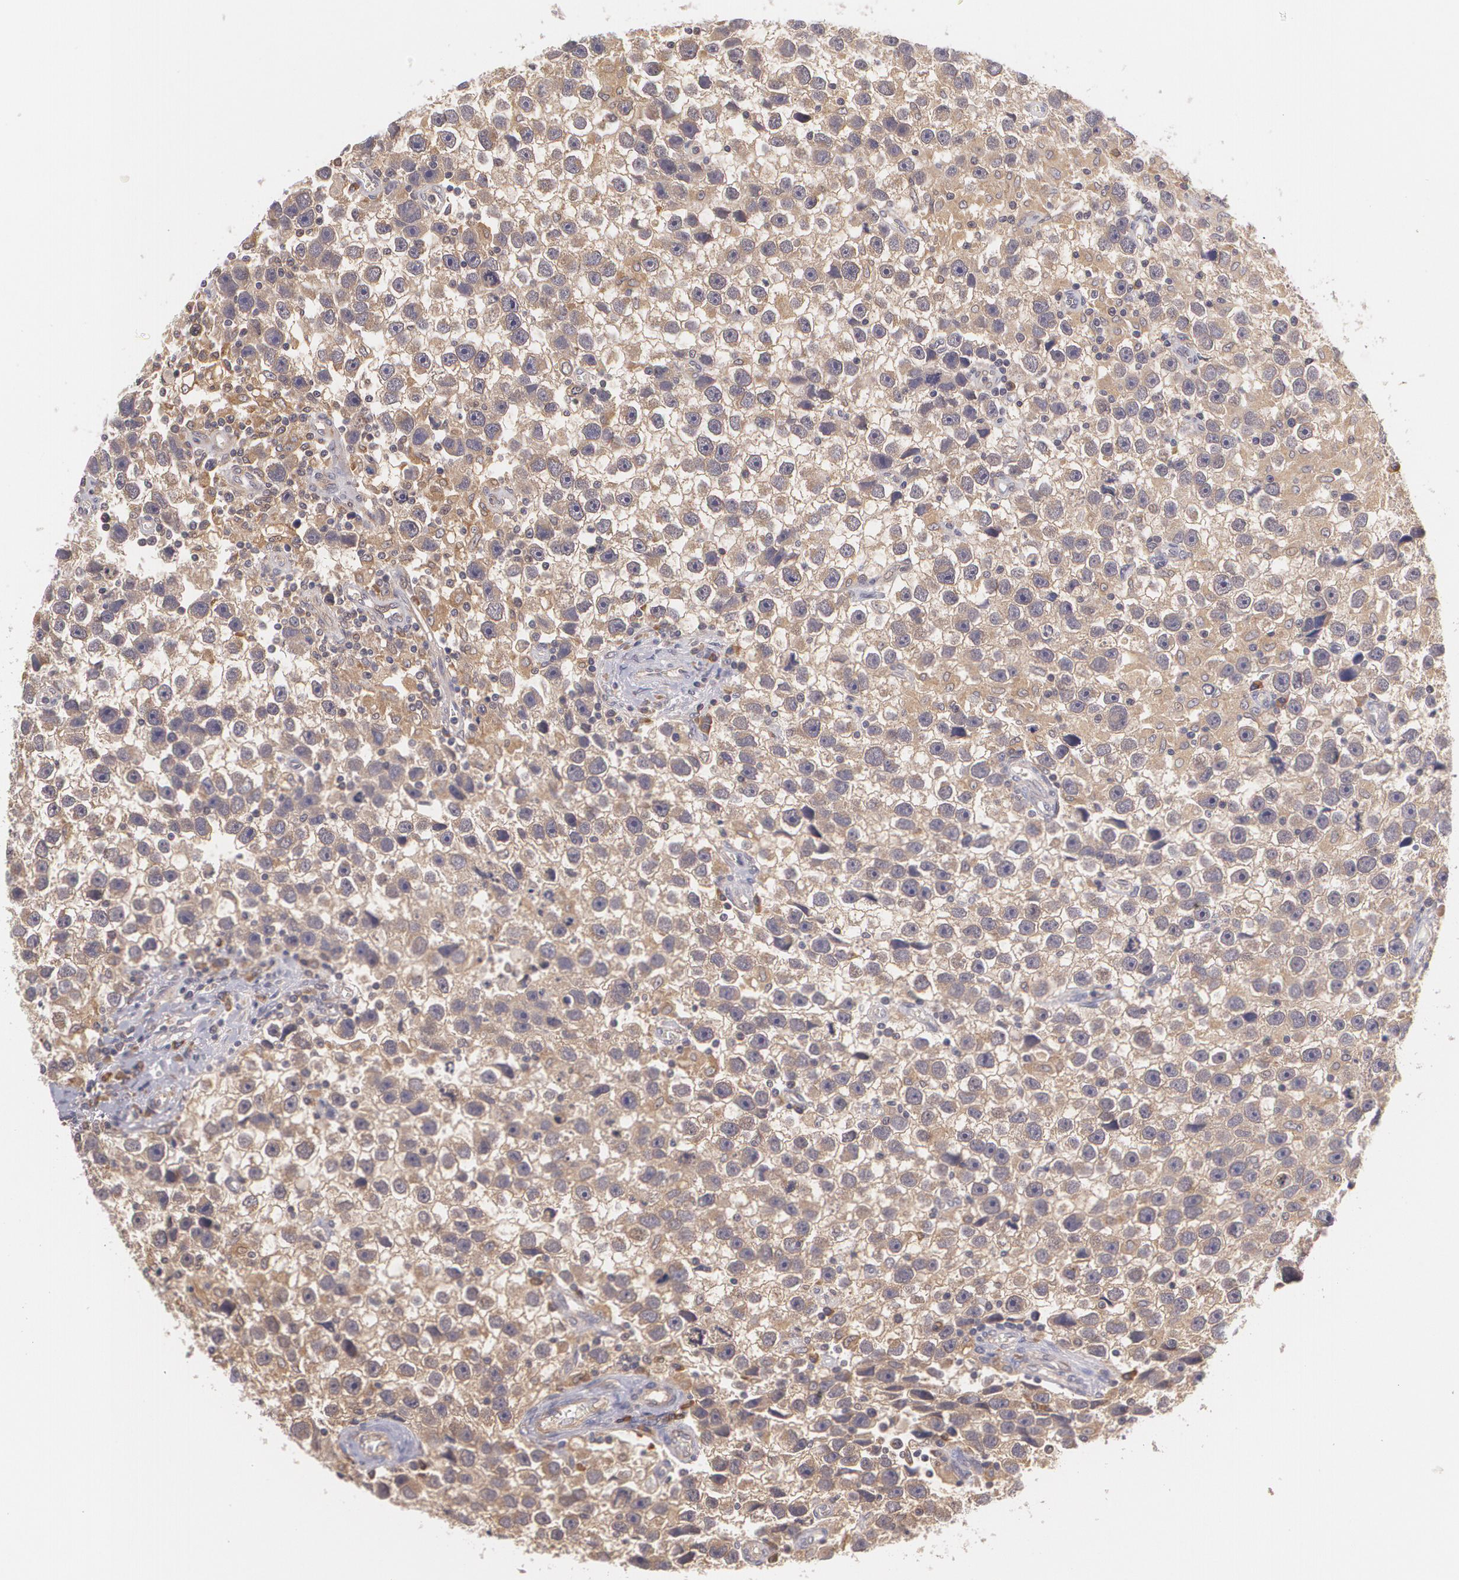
{"staining": {"intensity": "weak", "quantity": ">75%", "location": "cytoplasmic/membranous"}, "tissue": "testis cancer", "cell_type": "Tumor cells", "image_type": "cancer", "snomed": [{"axis": "morphology", "description": "Seminoma, NOS"}, {"axis": "topography", "description": "Testis"}], "caption": "The image exhibits a brown stain indicating the presence of a protein in the cytoplasmic/membranous of tumor cells in testis seminoma. Immunohistochemistry stains the protein of interest in brown and the nuclei are stained blue.", "gene": "CCL17", "patient": {"sex": "male", "age": 43}}